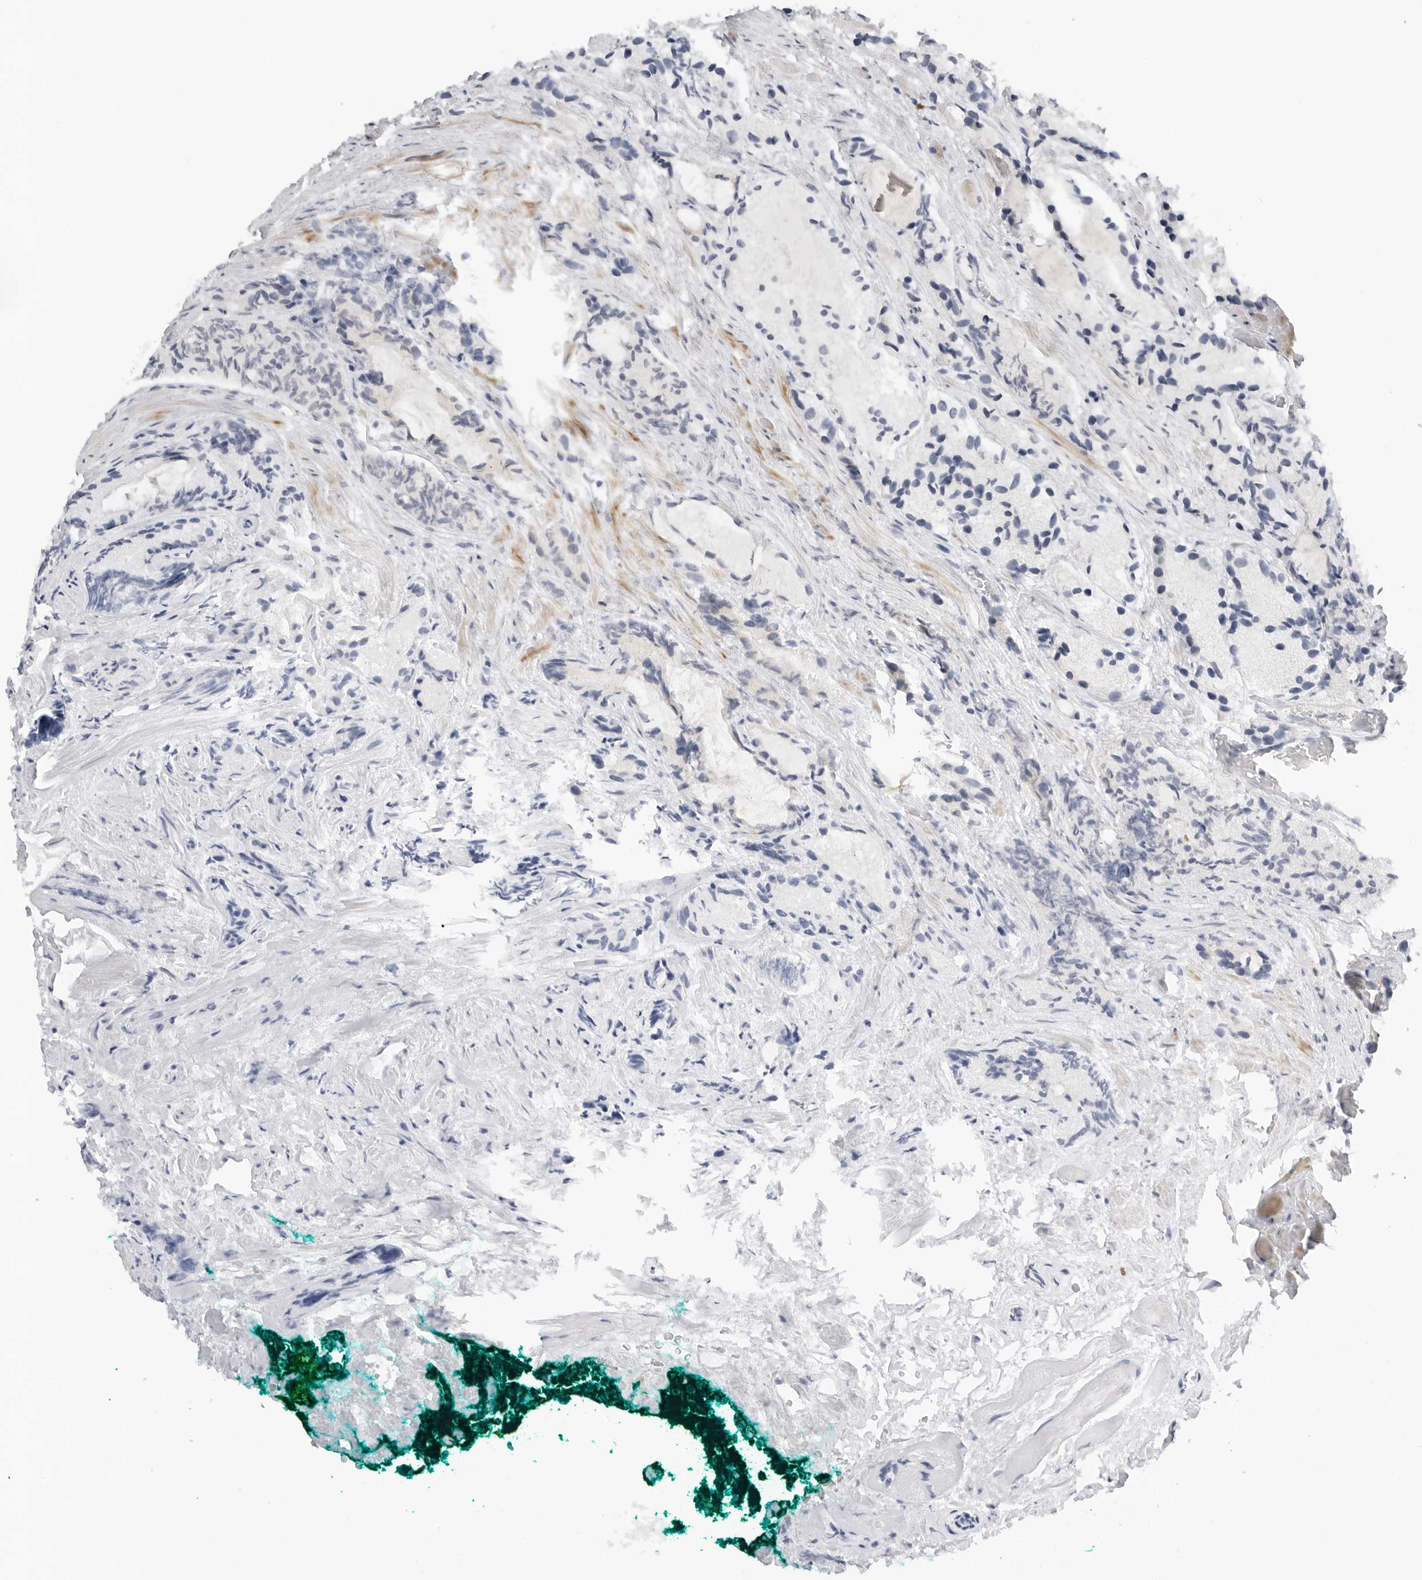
{"staining": {"intensity": "negative", "quantity": "none", "location": "none"}, "tissue": "prostate cancer", "cell_type": "Tumor cells", "image_type": "cancer", "snomed": [{"axis": "morphology", "description": "Adenocarcinoma, Low grade"}, {"axis": "topography", "description": "Prostate"}], "caption": "High magnification brightfield microscopy of prostate cancer stained with DAB (3,3'-diaminobenzidine) (brown) and counterstained with hematoxylin (blue): tumor cells show no significant expression. (DAB (3,3'-diaminobenzidine) immunohistochemistry (IHC), high magnification).", "gene": "MAP2K5", "patient": {"sex": "male", "age": 62}}